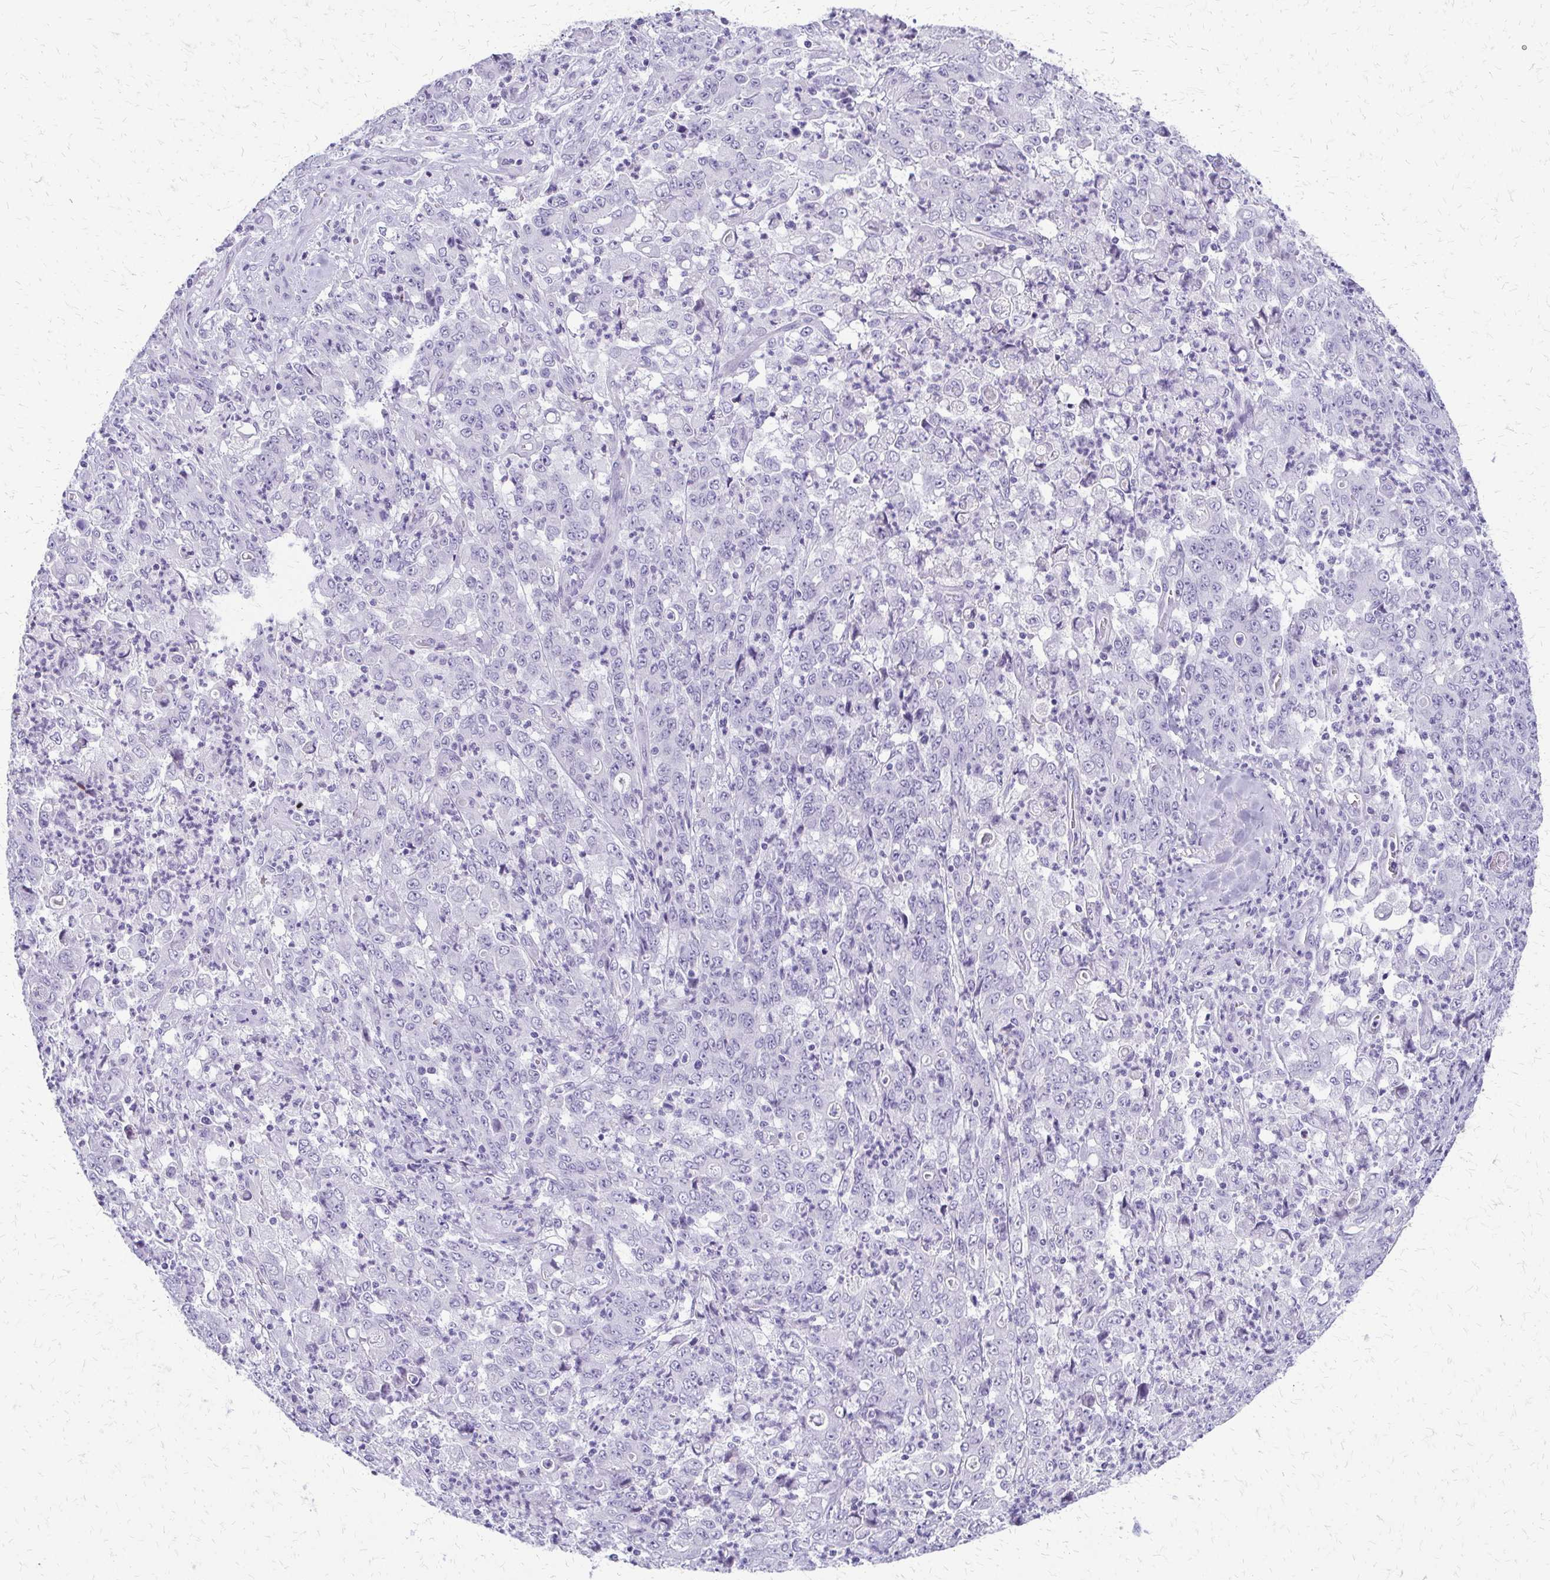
{"staining": {"intensity": "negative", "quantity": "none", "location": "none"}, "tissue": "stomach cancer", "cell_type": "Tumor cells", "image_type": "cancer", "snomed": [{"axis": "morphology", "description": "Adenocarcinoma, NOS"}, {"axis": "topography", "description": "Stomach, lower"}], "caption": "Human stomach adenocarcinoma stained for a protein using immunohistochemistry demonstrates no staining in tumor cells.", "gene": "FAM162B", "patient": {"sex": "female", "age": 71}}